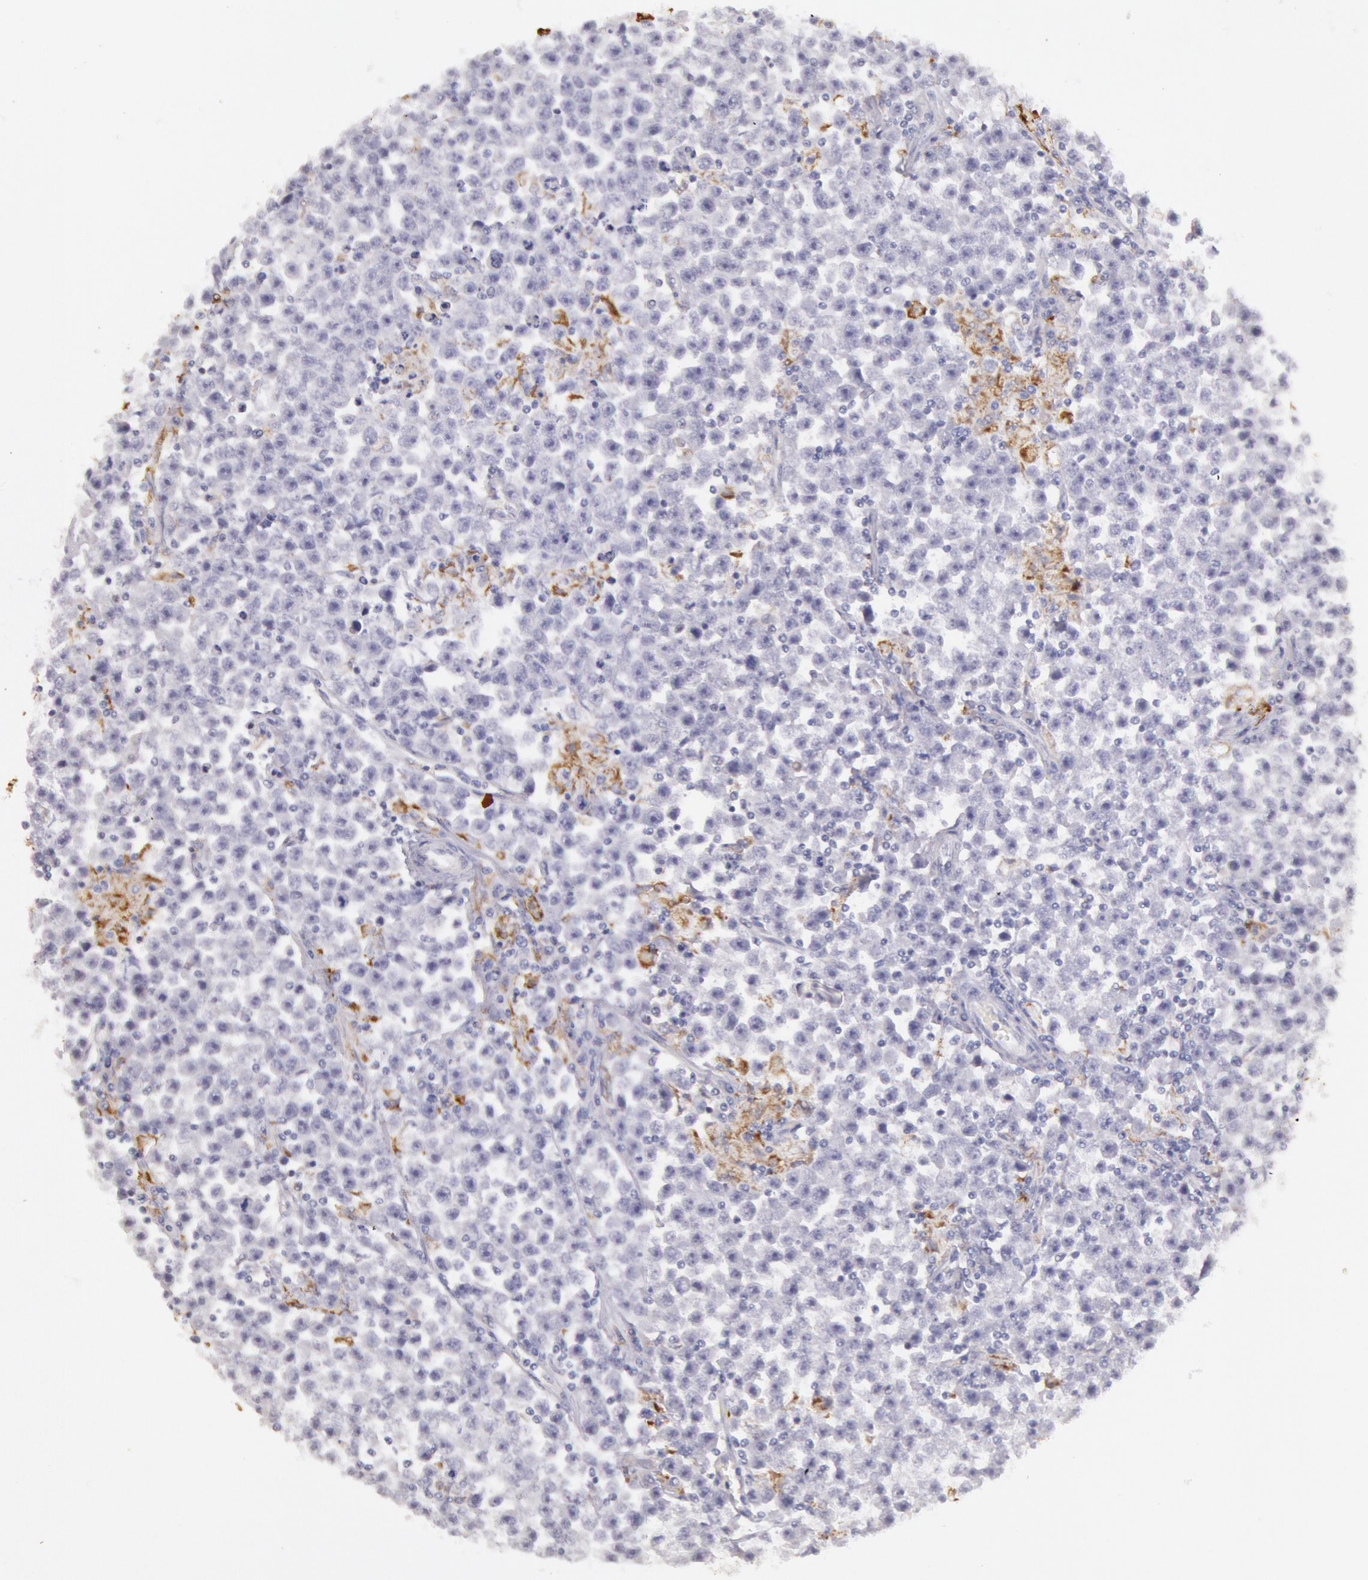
{"staining": {"intensity": "weak", "quantity": "<25%", "location": "cytoplasmic/membranous"}, "tissue": "testis cancer", "cell_type": "Tumor cells", "image_type": "cancer", "snomed": [{"axis": "morphology", "description": "Seminoma, NOS"}, {"axis": "topography", "description": "Testis"}], "caption": "High magnification brightfield microscopy of testis cancer stained with DAB (3,3'-diaminobenzidine) (brown) and counterstained with hematoxylin (blue): tumor cells show no significant expression.", "gene": "FRMD6", "patient": {"sex": "male", "age": 33}}